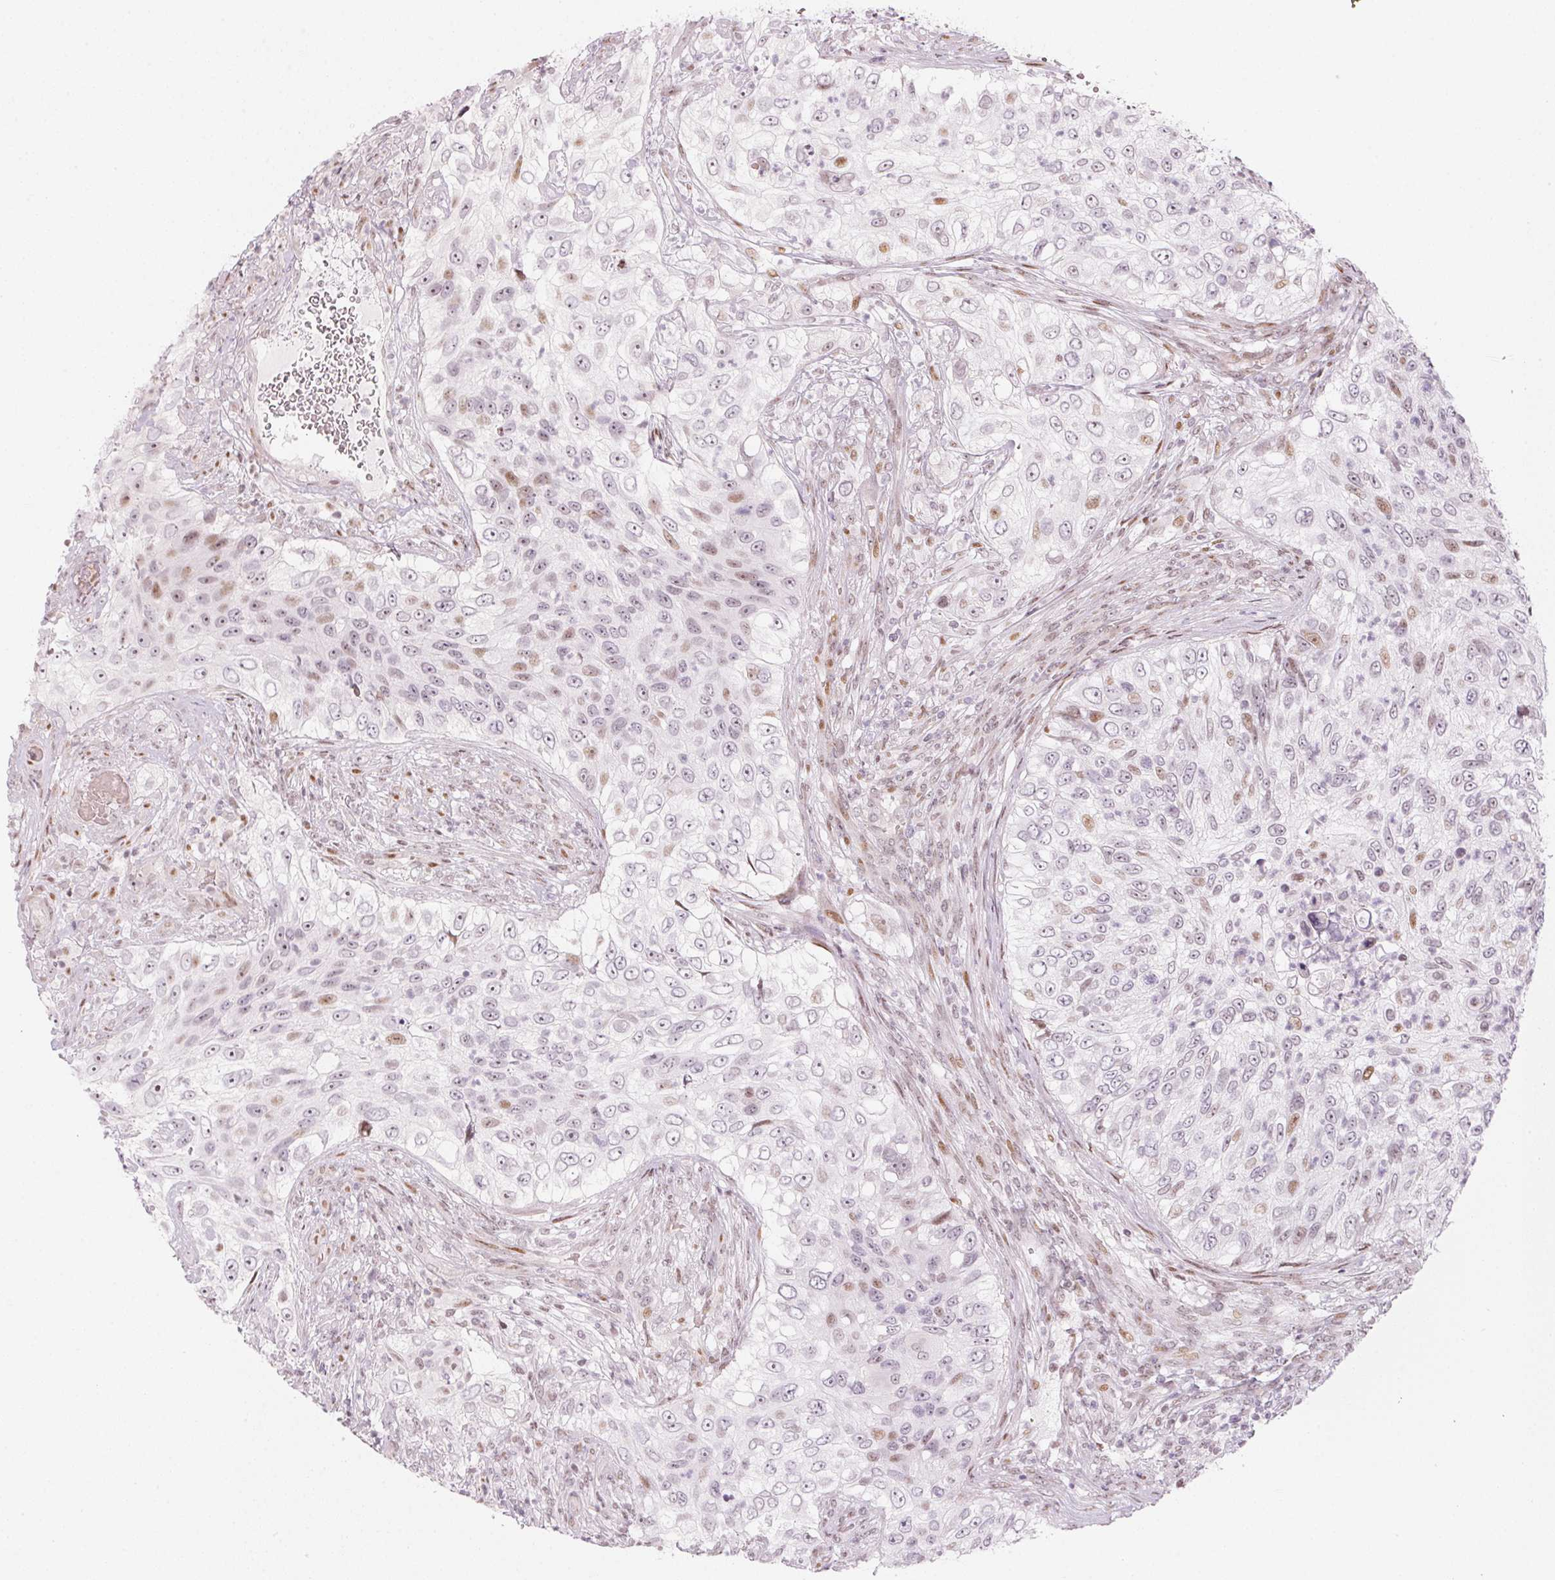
{"staining": {"intensity": "weak", "quantity": "<25%", "location": "nuclear"}, "tissue": "urothelial cancer", "cell_type": "Tumor cells", "image_type": "cancer", "snomed": [{"axis": "morphology", "description": "Urothelial carcinoma, High grade"}, {"axis": "topography", "description": "Urinary bladder"}], "caption": "Immunohistochemistry (IHC) of human urothelial carcinoma (high-grade) exhibits no positivity in tumor cells.", "gene": "KAT6A", "patient": {"sex": "female", "age": 60}}